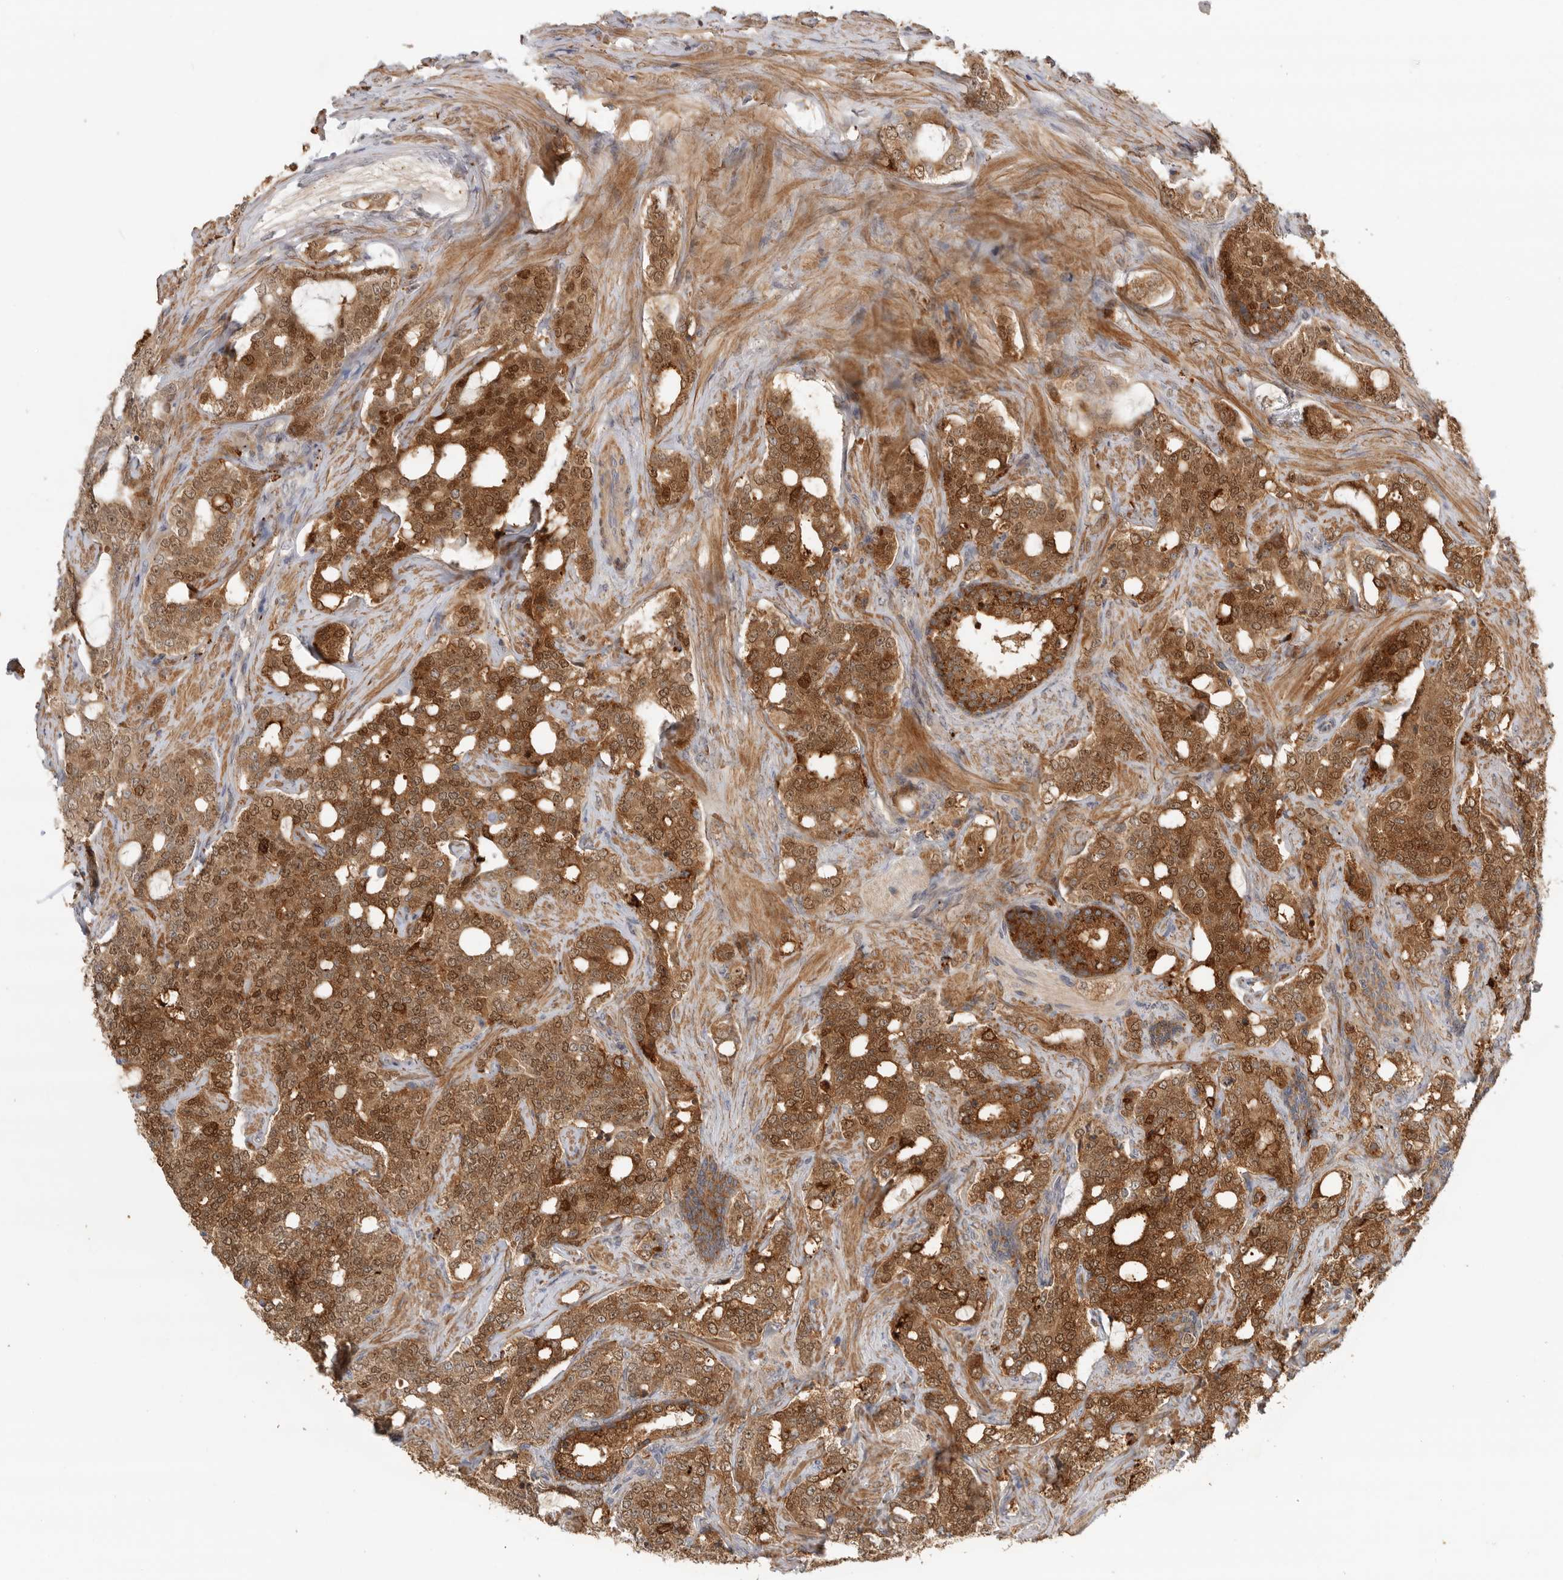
{"staining": {"intensity": "moderate", "quantity": ">75%", "location": "cytoplasmic/membranous,nuclear"}, "tissue": "prostate cancer", "cell_type": "Tumor cells", "image_type": "cancer", "snomed": [{"axis": "morphology", "description": "Adenocarcinoma, High grade"}, {"axis": "topography", "description": "Prostate"}], "caption": "Moderate cytoplasmic/membranous and nuclear positivity is appreciated in approximately >75% of tumor cells in adenocarcinoma (high-grade) (prostate).", "gene": "GNE", "patient": {"sex": "male", "age": 64}}